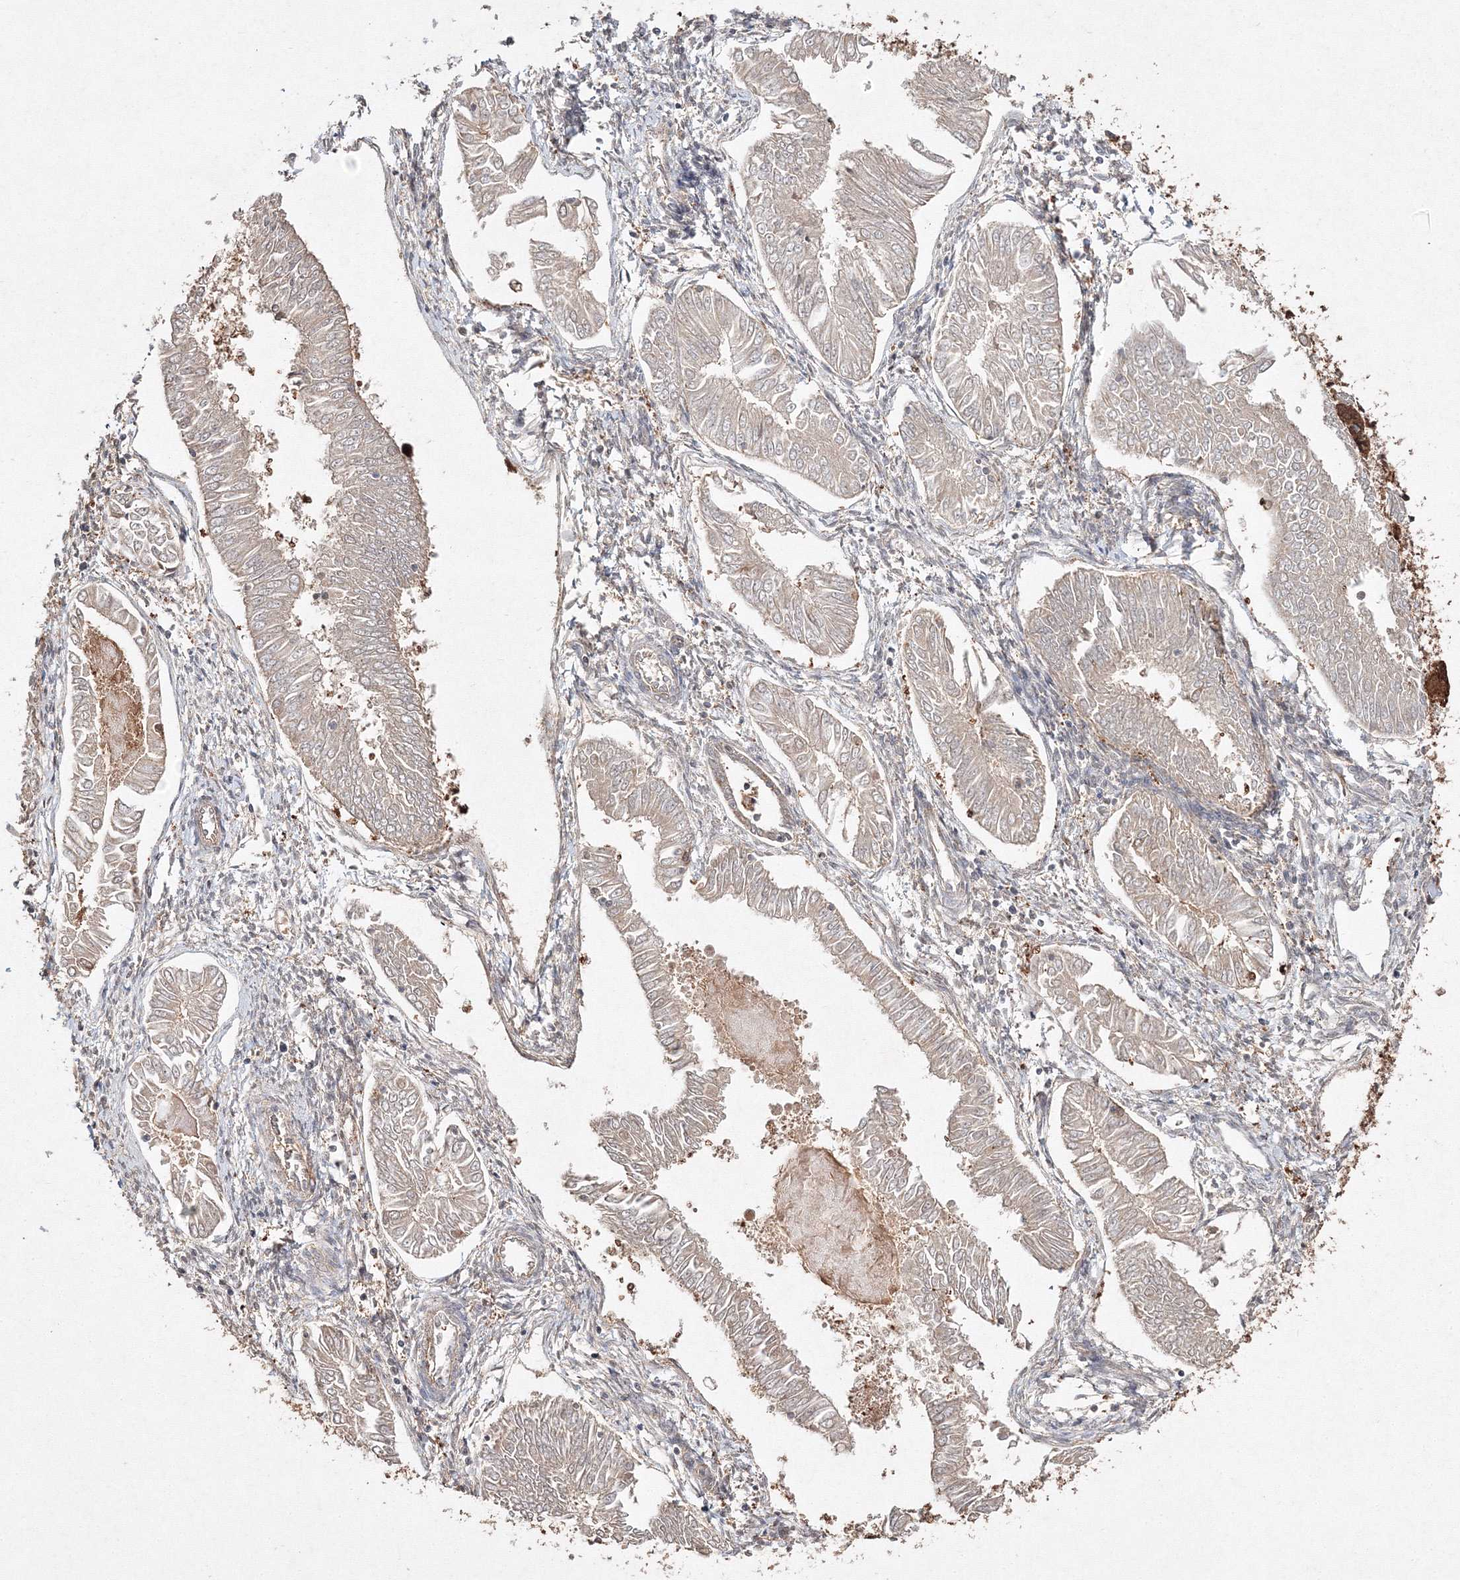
{"staining": {"intensity": "weak", "quantity": "<25%", "location": "cytoplasmic/membranous"}, "tissue": "endometrial cancer", "cell_type": "Tumor cells", "image_type": "cancer", "snomed": [{"axis": "morphology", "description": "Adenocarcinoma, NOS"}, {"axis": "topography", "description": "Endometrium"}], "caption": "This is a photomicrograph of immunohistochemistry (IHC) staining of endometrial cancer, which shows no positivity in tumor cells. Brightfield microscopy of immunohistochemistry (IHC) stained with DAB (brown) and hematoxylin (blue), captured at high magnification.", "gene": "S100A11", "patient": {"sex": "female", "age": 53}}